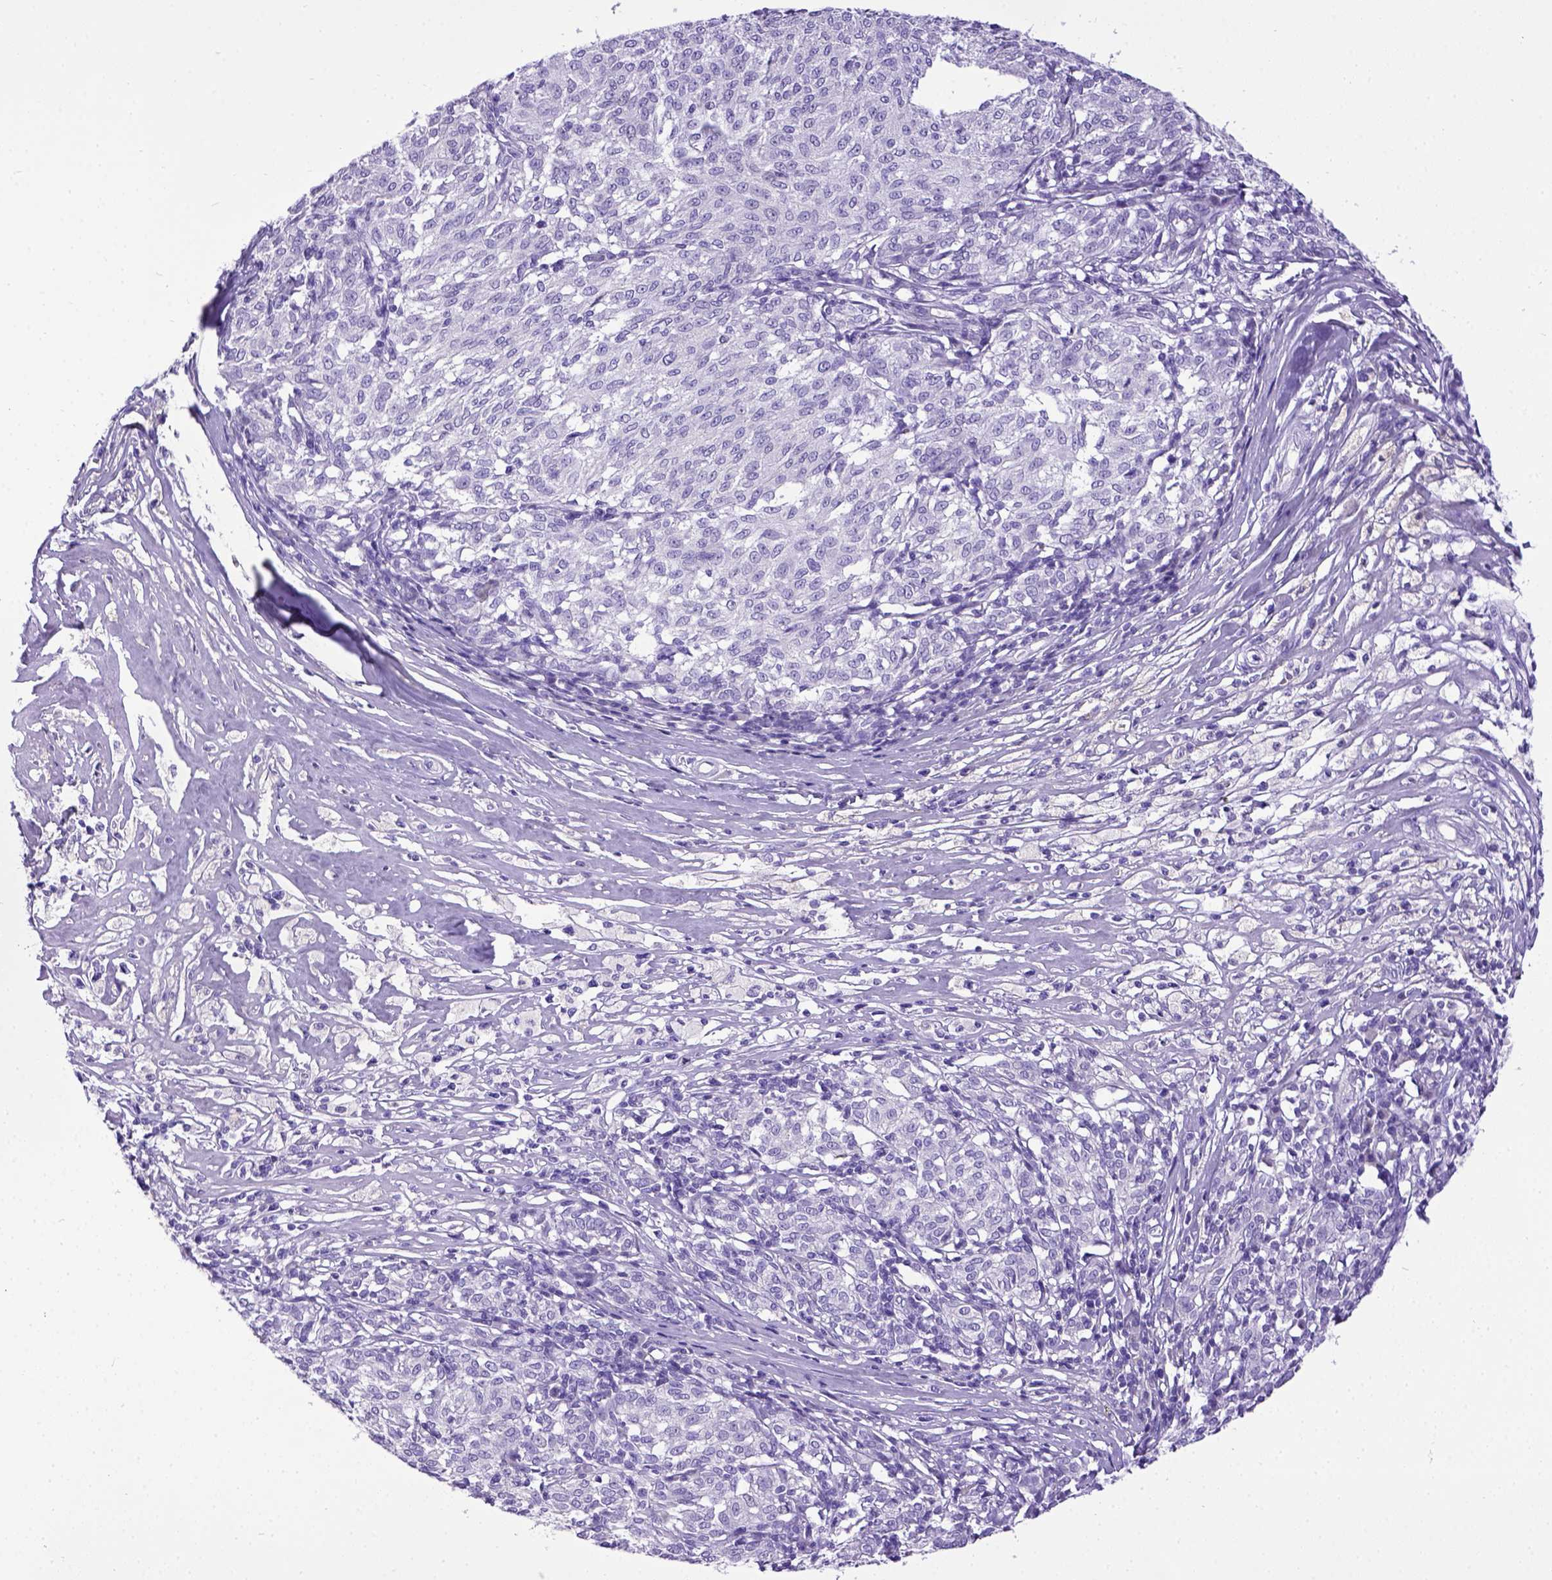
{"staining": {"intensity": "negative", "quantity": "none", "location": "none"}, "tissue": "melanoma", "cell_type": "Tumor cells", "image_type": "cancer", "snomed": [{"axis": "morphology", "description": "Malignant melanoma, NOS"}, {"axis": "topography", "description": "Skin"}], "caption": "Immunohistochemical staining of human malignant melanoma displays no significant positivity in tumor cells.", "gene": "ESR1", "patient": {"sex": "female", "age": 72}}